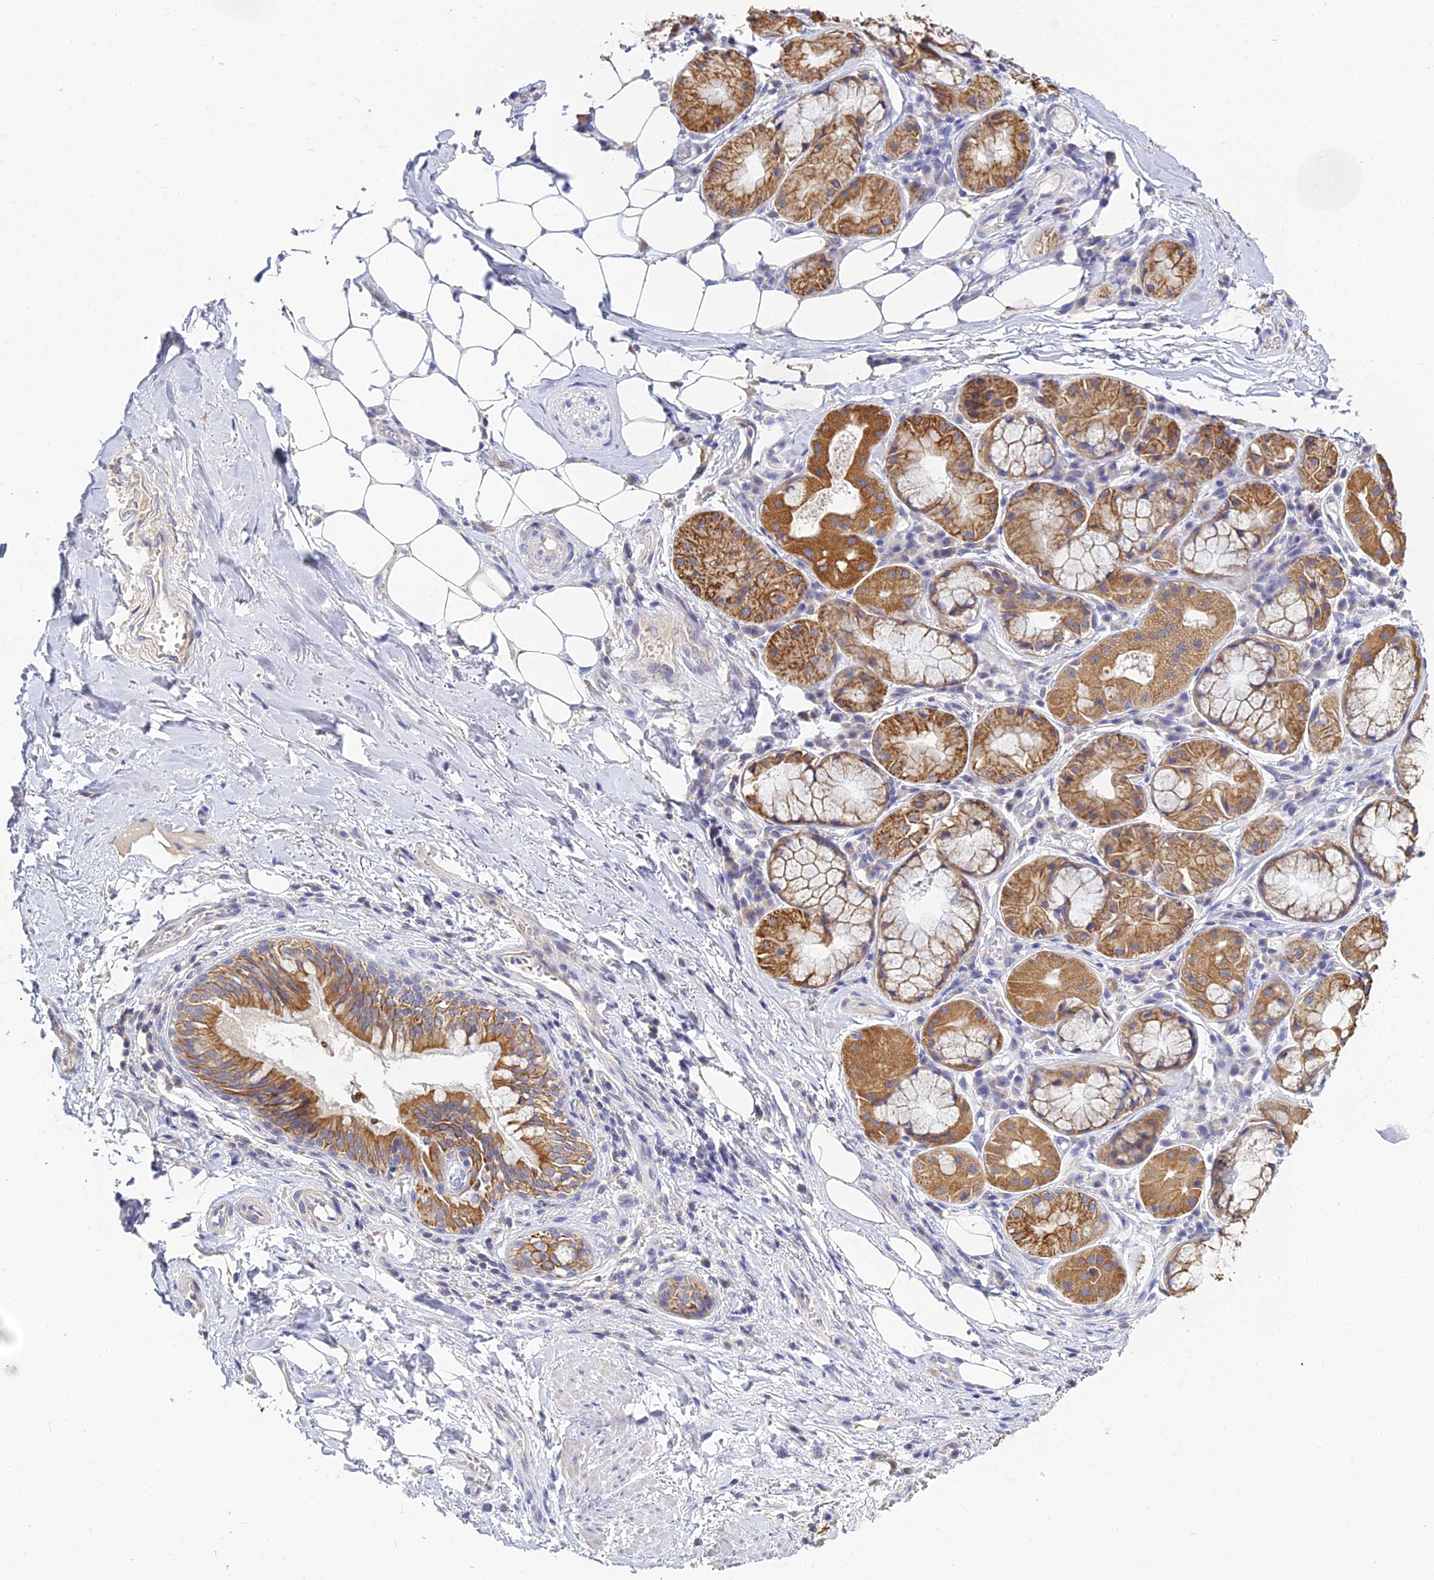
{"staining": {"intensity": "negative", "quantity": "none", "location": "none"}, "tissue": "adipose tissue", "cell_type": "Adipocytes", "image_type": "normal", "snomed": [{"axis": "morphology", "description": "Normal tissue, NOS"}, {"axis": "topography", "description": "Lymph node"}, {"axis": "topography", "description": "Cartilage tissue"}, {"axis": "topography", "description": "Bronchus"}], "caption": "IHC photomicrograph of normal adipose tissue stained for a protein (brown), which displays no staining in adipocytes.", "gene": "ZXDA", "patient": {"sex": "male", "age": 63}}